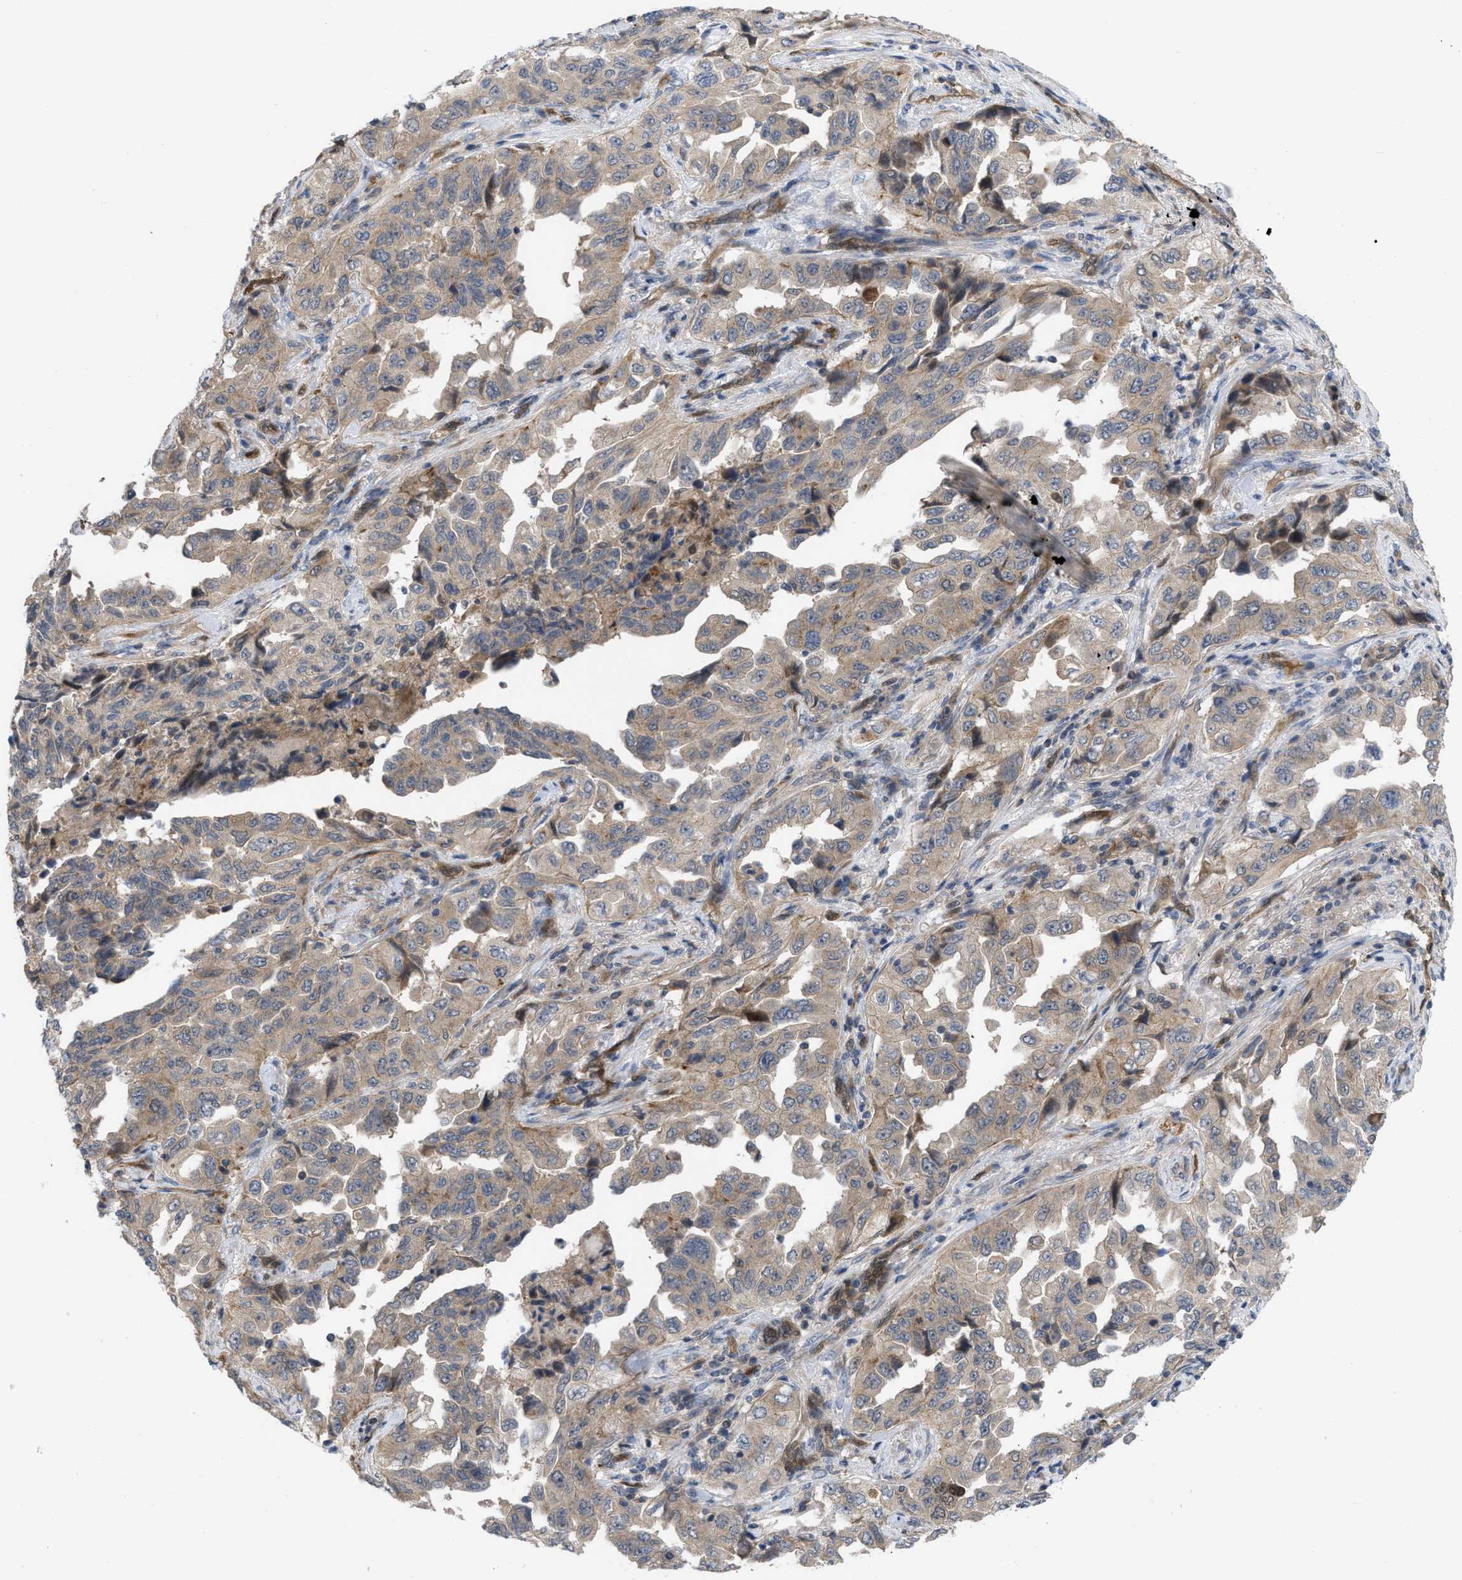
{"staining": {"intensity": "weak", "quantity": ">75%", "location": "cytoplasmic/membranous"}, "tissue": "lung cancer", "cell_type": "Tumor cells", "image_type": "cancer", "snomed": [{"axis": "morphology", "description": "Adenocarcinoma, NOS"}, {"axis": "topography", "description": "Lung"}], "caption": "Immunohistochemistry histopathology image of adenocarcinoma (lung) stained for a protein (brown), which exhibits low levels of weak cytoplasmic/membranous positivity in approximately >75% of tumor cells.", "gene": "LDAF1", "patient": {"sex": "female", "age": 51}}